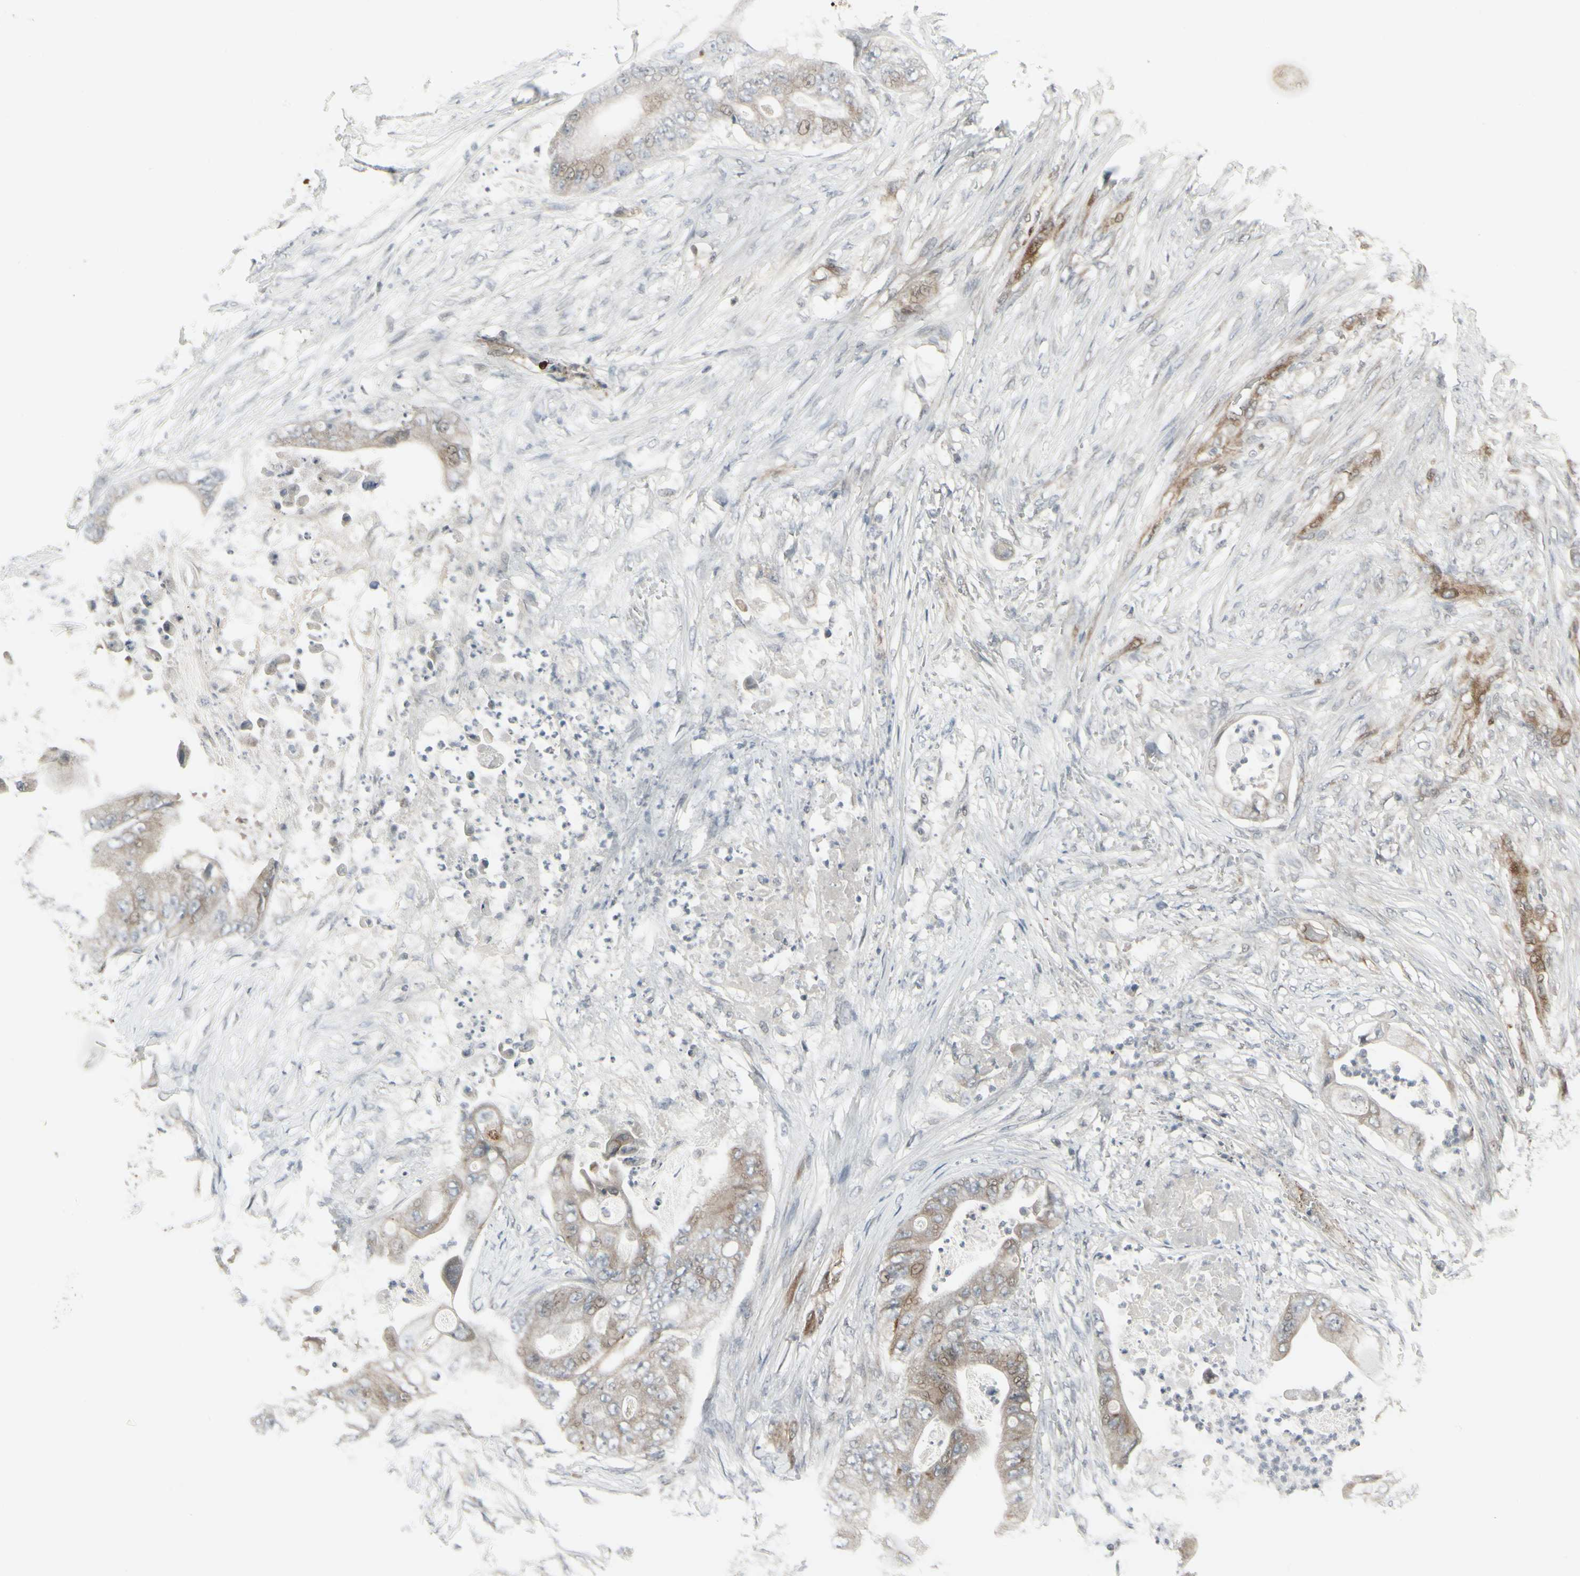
{"staining": {"intensity": "weak", "quantity": ">75%", "location": "cytoplasmic/membranous"}, "tissue": "stomach cancer", "cell_type": "Tumor cells", "image_type": "cancer", "snomed": [{"axis": "morphology", "description": "Adenocarcinoma, NOS"}, {"axis": "topography", "description": "Stomach"}], "caption": "Immunohistochemical staining of human stomach adenocarcinoma displays weak cytoplasmic/membranous protein expression in about >75% of tumor cells.", "gene": "IGFBP6", "patient": {"sex": "female", "age": 73}}